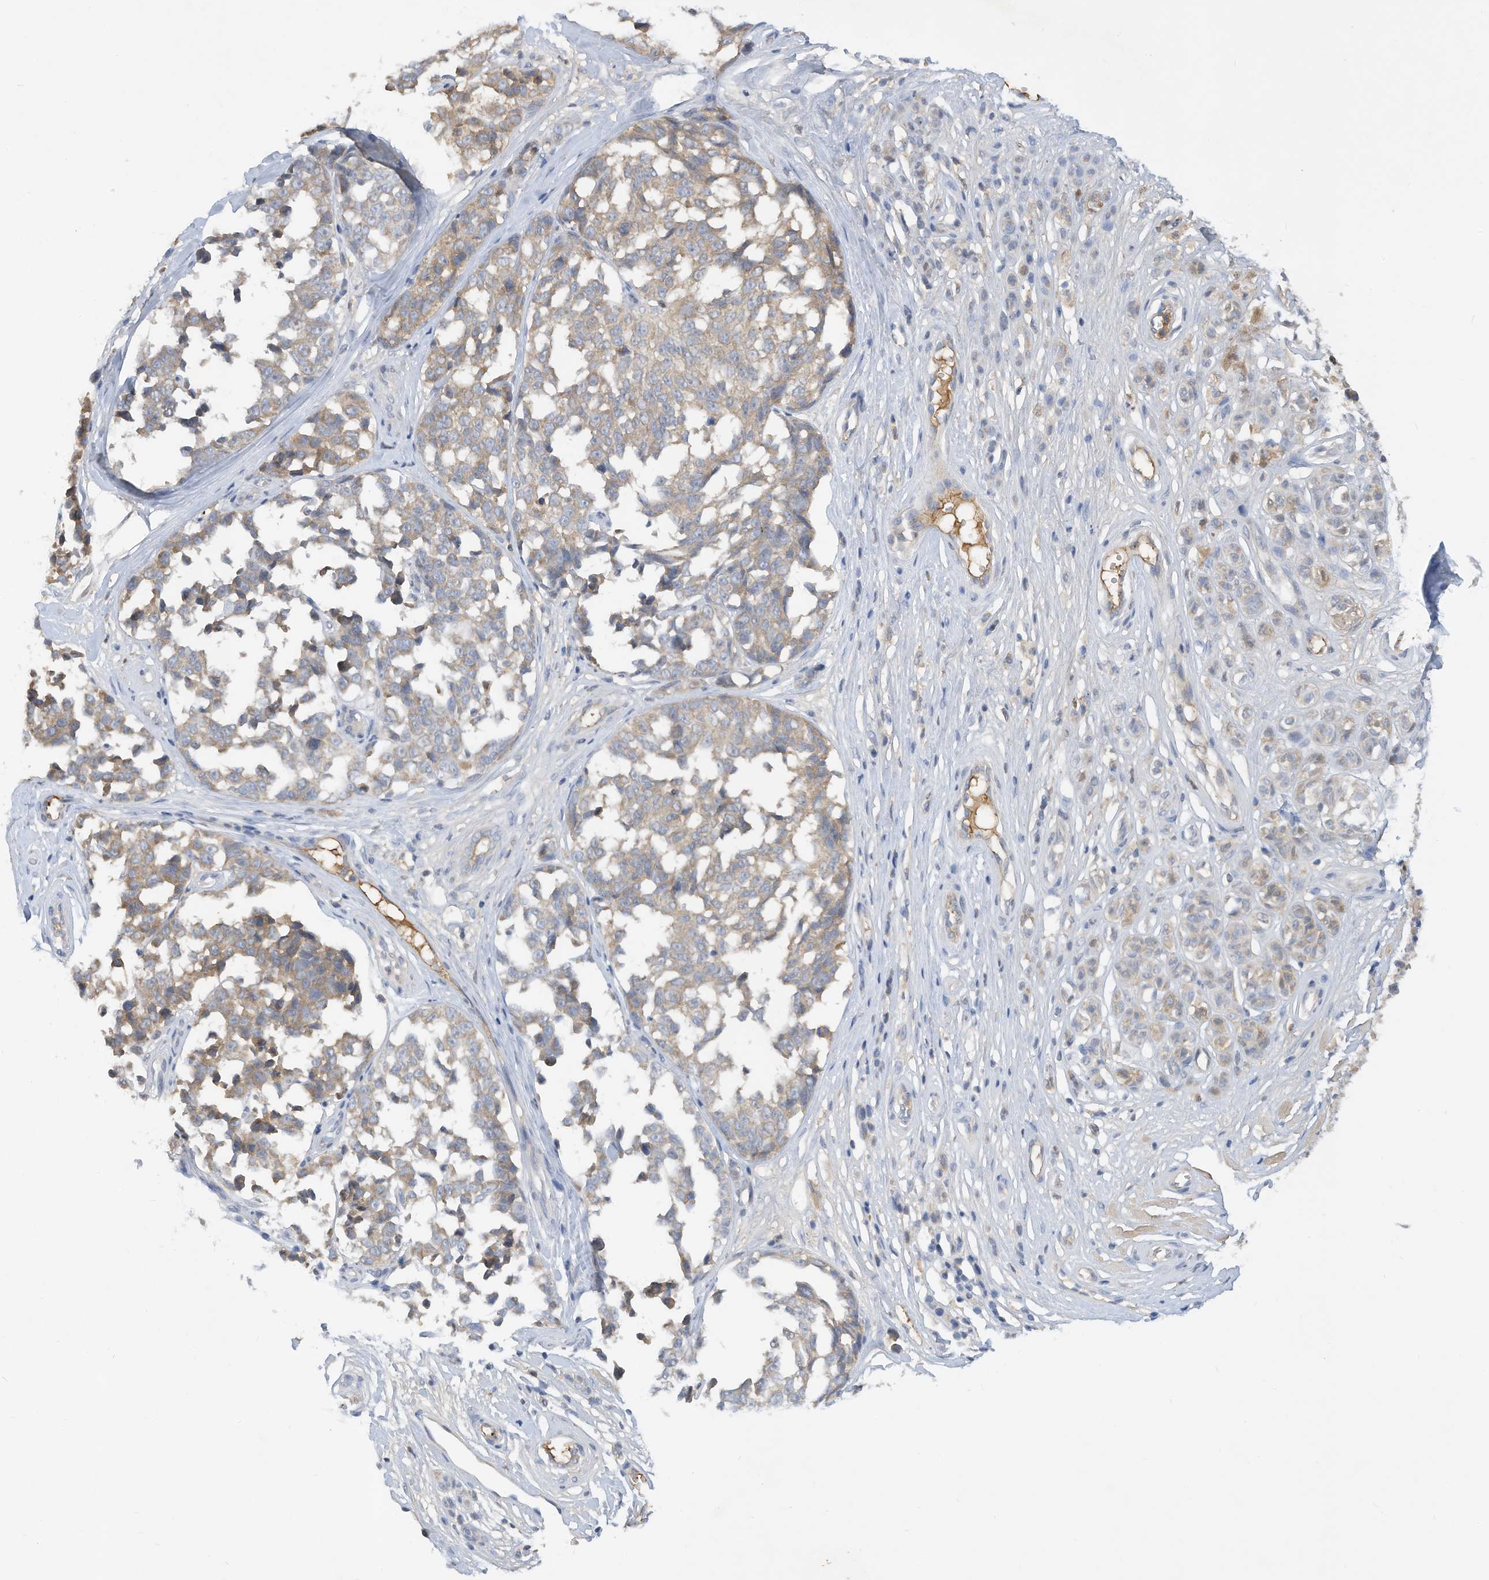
{"staining": {"intensity": "weak", "quantity": "25%-75%", "location": "cytoplasmic/membranous"}, "tissue": "melanoma", "cell_type": "Tumor cells", "image_type": "cancer", "snomed": [{"axis": "morphology", "description": "Malignant melanoma, NOS"}, {"axis": "topography", "description": "Skin"}], "caption": "A micrograph of malignant melanoma stained for a protein reveals weak cytoplasmic/membranous brown staining in tumor cells.", "gene": "HAS3", "patient": {"sex": "female", "age": 64}}